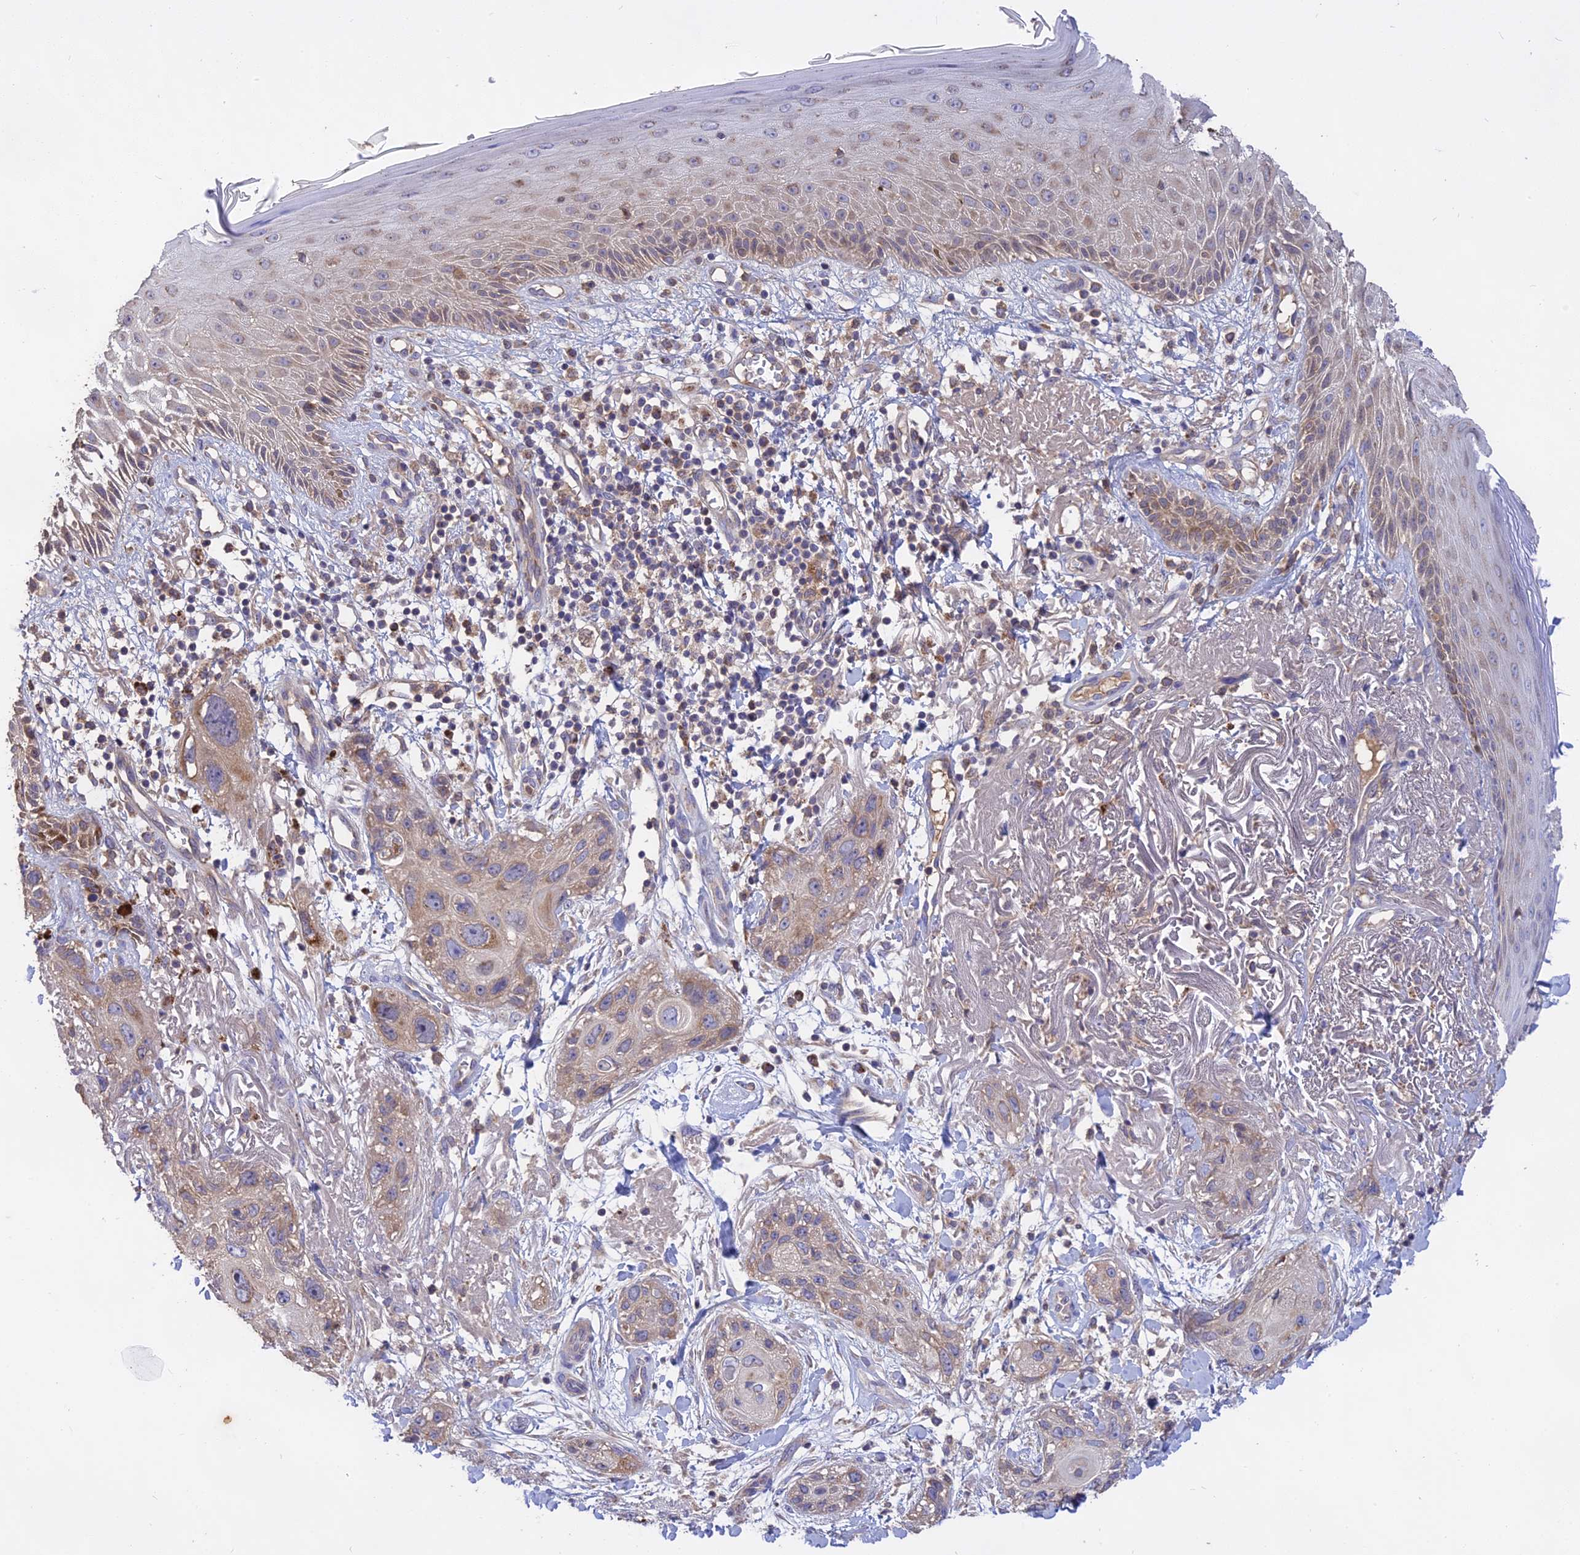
{"staining": {"intensity": "weak", "quantity": "25%-75%", "location": "cytoplasmic/membranous"}, "tissue": "skin cancer", "cell_type": "Tumor cells", "image_type": "cancer", "snomed": [{"axis": "morphology", "description": "Normal tissue, NOS"}, {"axis": "morphology", "description": "Squamous cell carcinoma, NOS"}, {"axis": "topography", "description": "Skin"}], "caption": "This micrograph displays immunohistochemistry (IHC) staining of human skin squamous cell carcinoma, with low weak cytoplasmic/membranous positivity in approximately 25%-75% of tumor cells.", "gene": "NUDT8", "patient": {"sex": "male", "age": 72}}